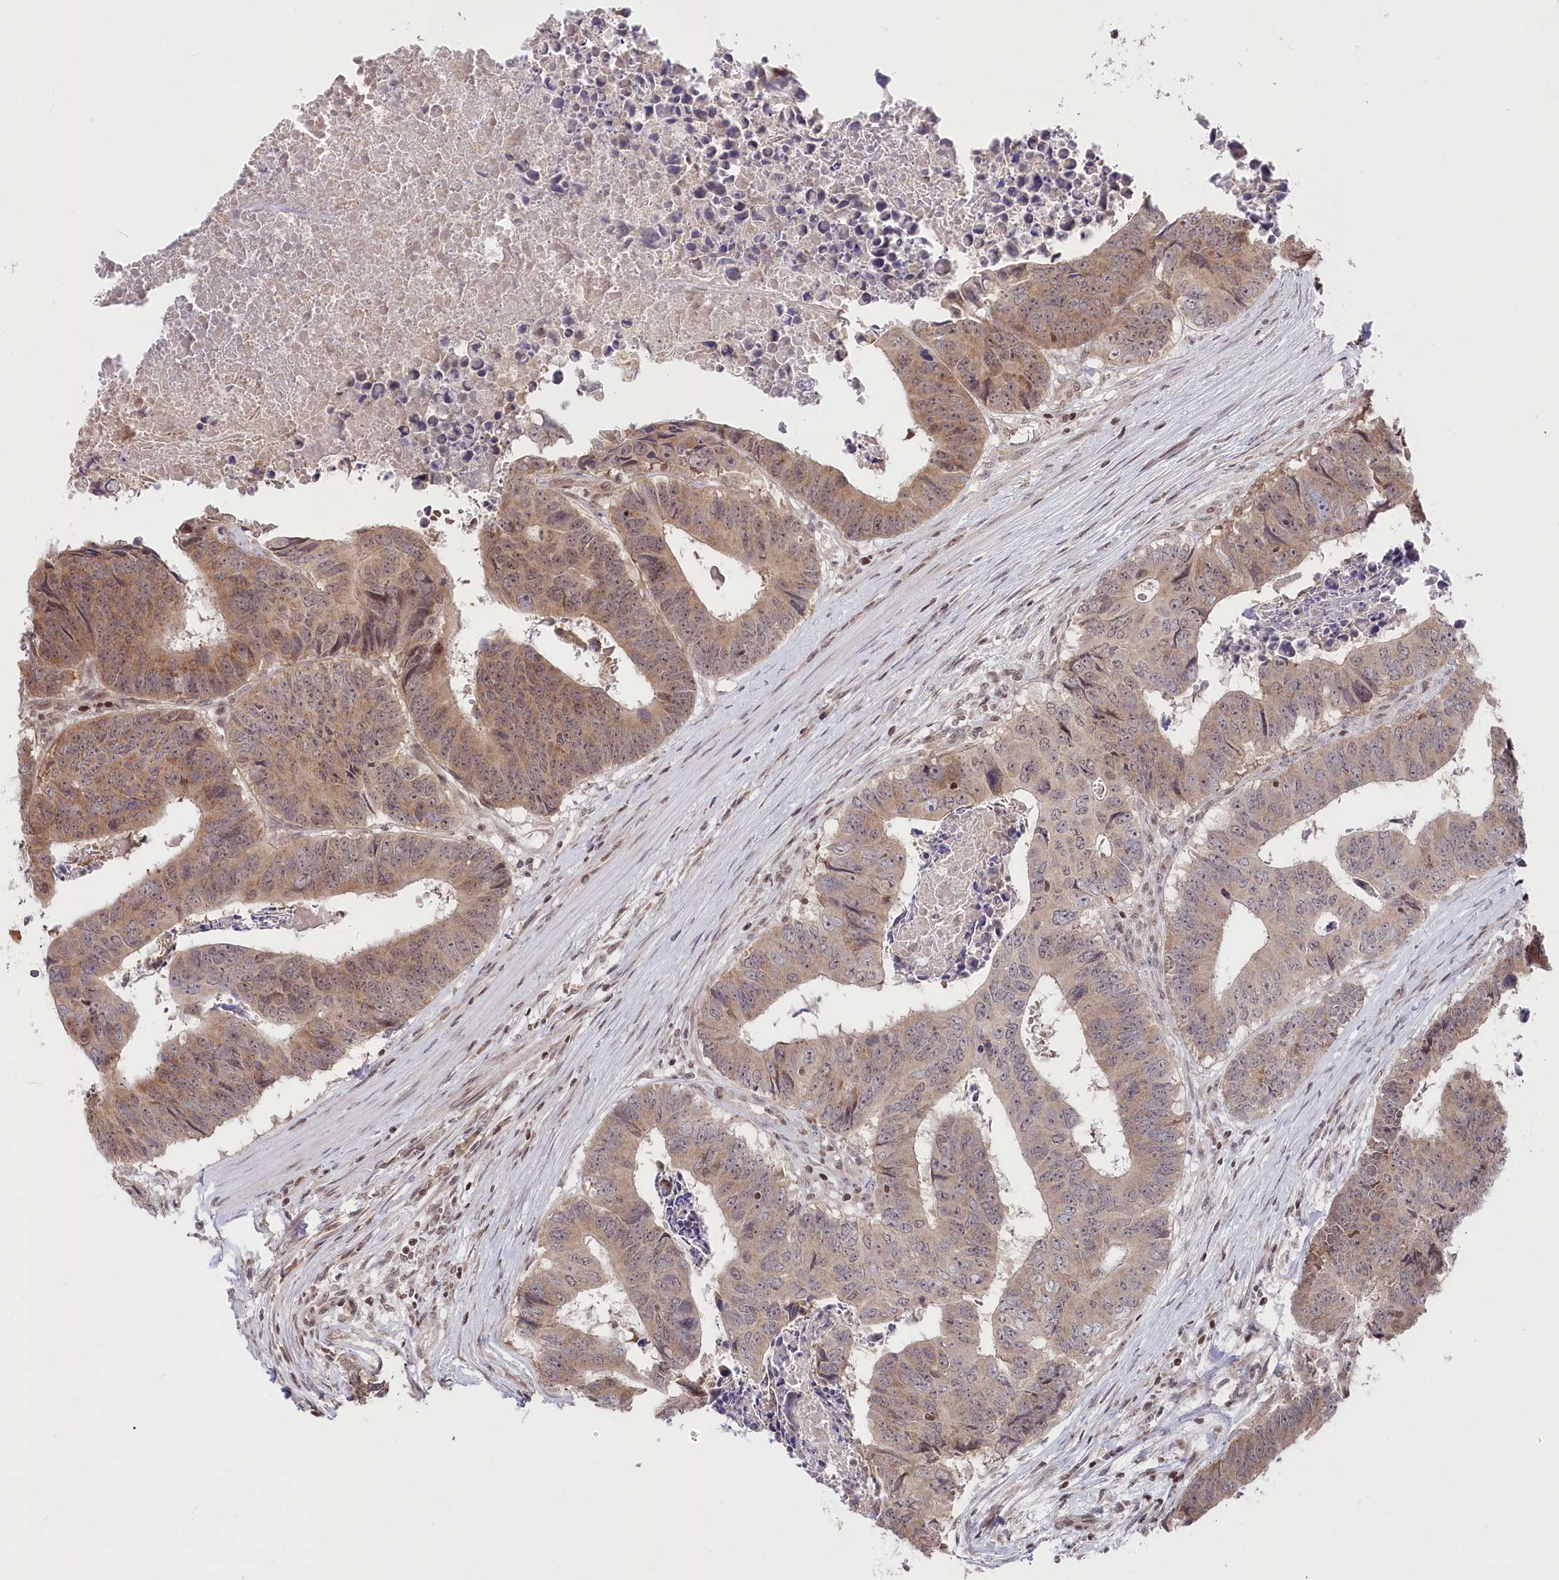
{"staining": {"intensity": "weak", "quantity": "25%-75%", "location": "cytoplasmic/membranous,nuclear"}, "tissue": "colorectal cancer", "cell_type": "Tumor cells", "image_type": "cancer", "snomed": [{"axis": "morphology", "description": "Adenocarcinoma, NOS"}, {"axis": "topography", "description": "Rectum"}], "caption": "A high-resolution photomicrograph shows immunohistochemistry (IHC) staining of colorectal cancer (adenocarcinoma), which demonstrates weak cytoplasmic/membranous and nuclear expression in approximately 25%-75% of tumor cells.", "gene": "CGGBP1", "patient": {"sex": "male", "age": 84}}